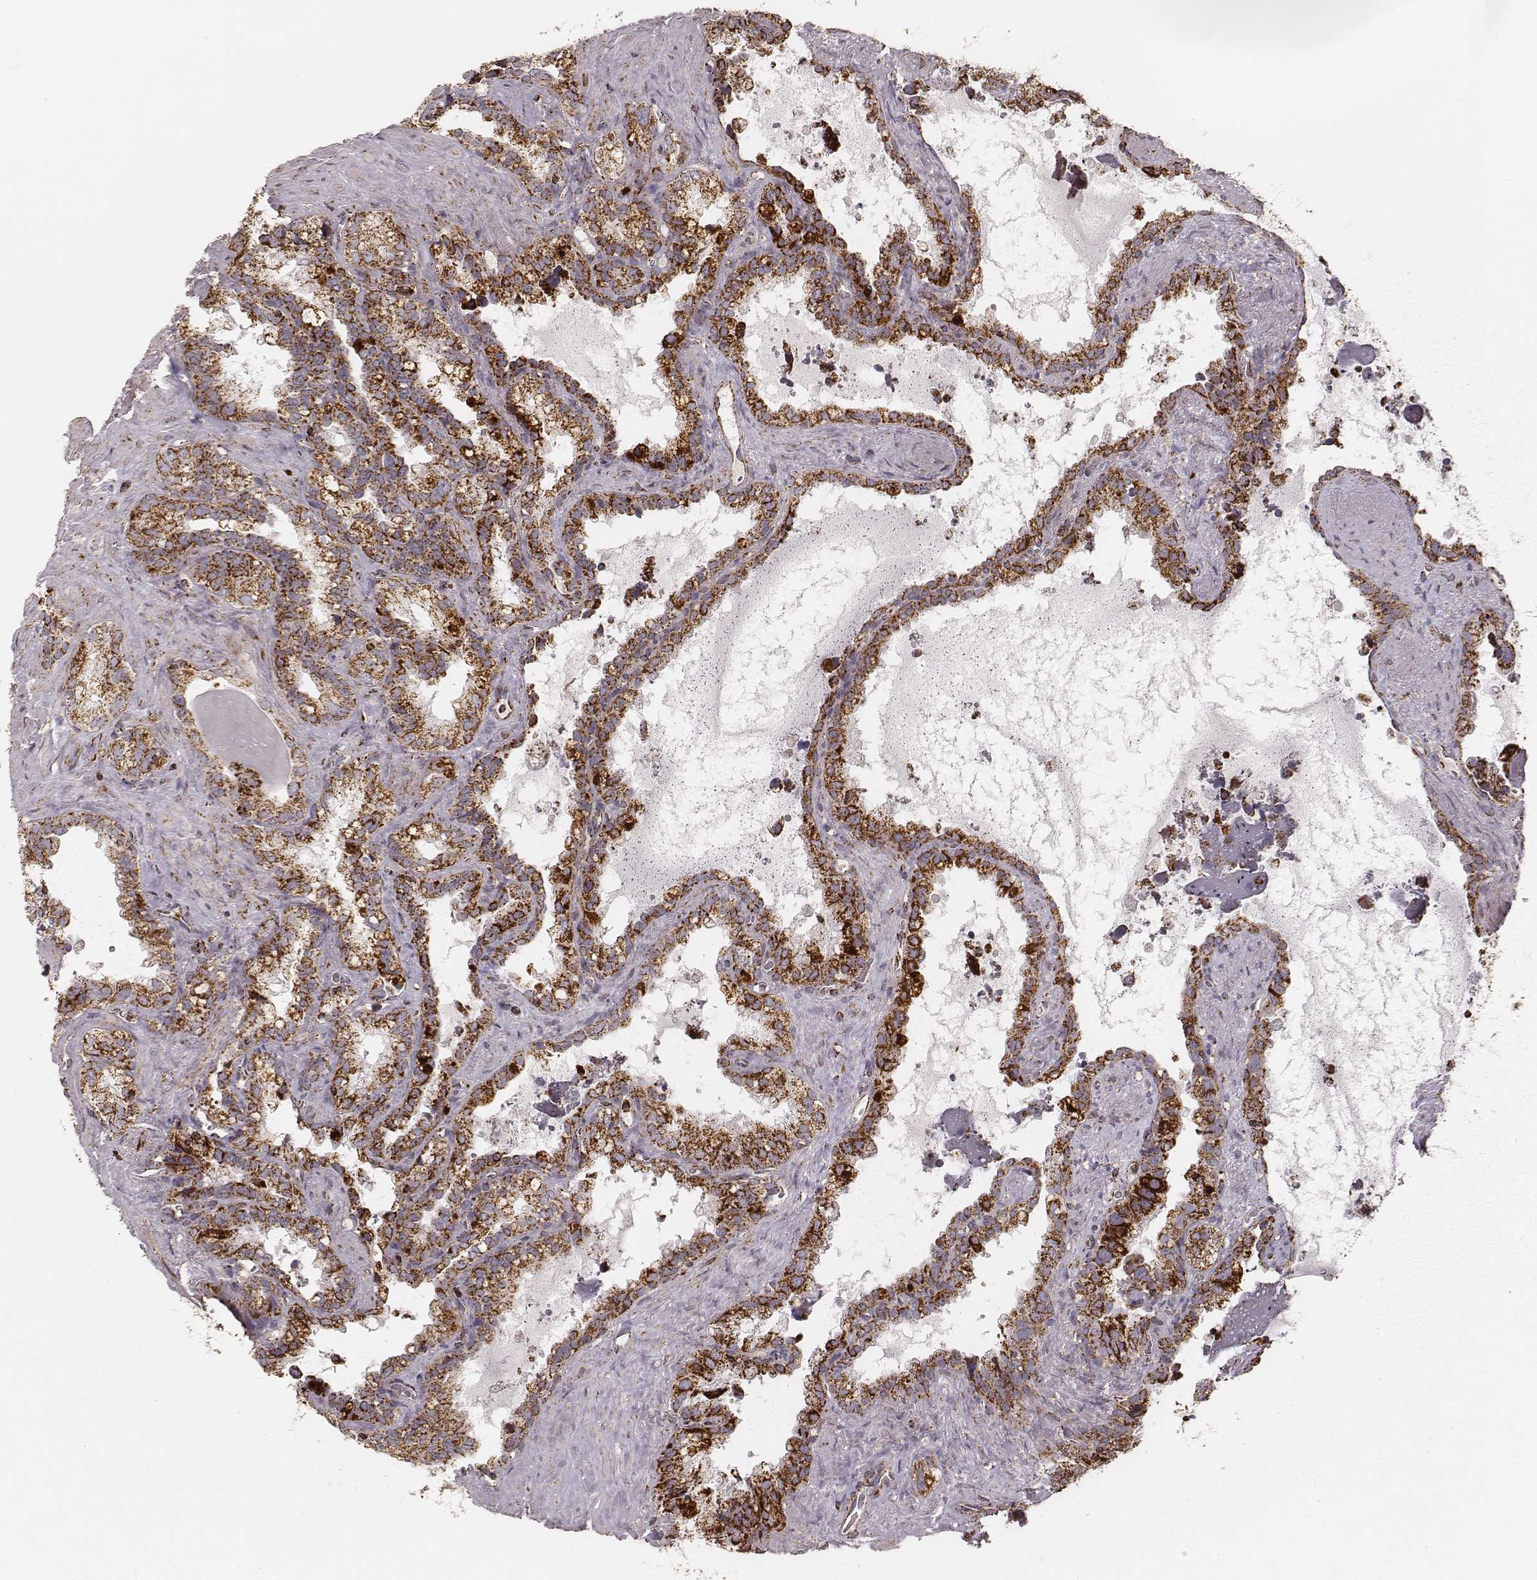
{"staining": {"intensity": "strong", "quantity": ">75%", "location": "cytoplasmic/membranous"}, "tissue": "seminal vesicle", "cell_type": "Glandular cells", "image_type": "normal", "snomed": [{"axis": "morphology", "description": "Normal tissue, NOS"}, {"axis": "topography", "description": "Seminal veicle"}], "caption": "Brown immunohistochemical staining in normal seminal vesicle exhibits strong cytoplasmic/membranous staining in about >75% of glandular cells.", "gene": "CS", "patient": {"sex": "male", "age": 71}}